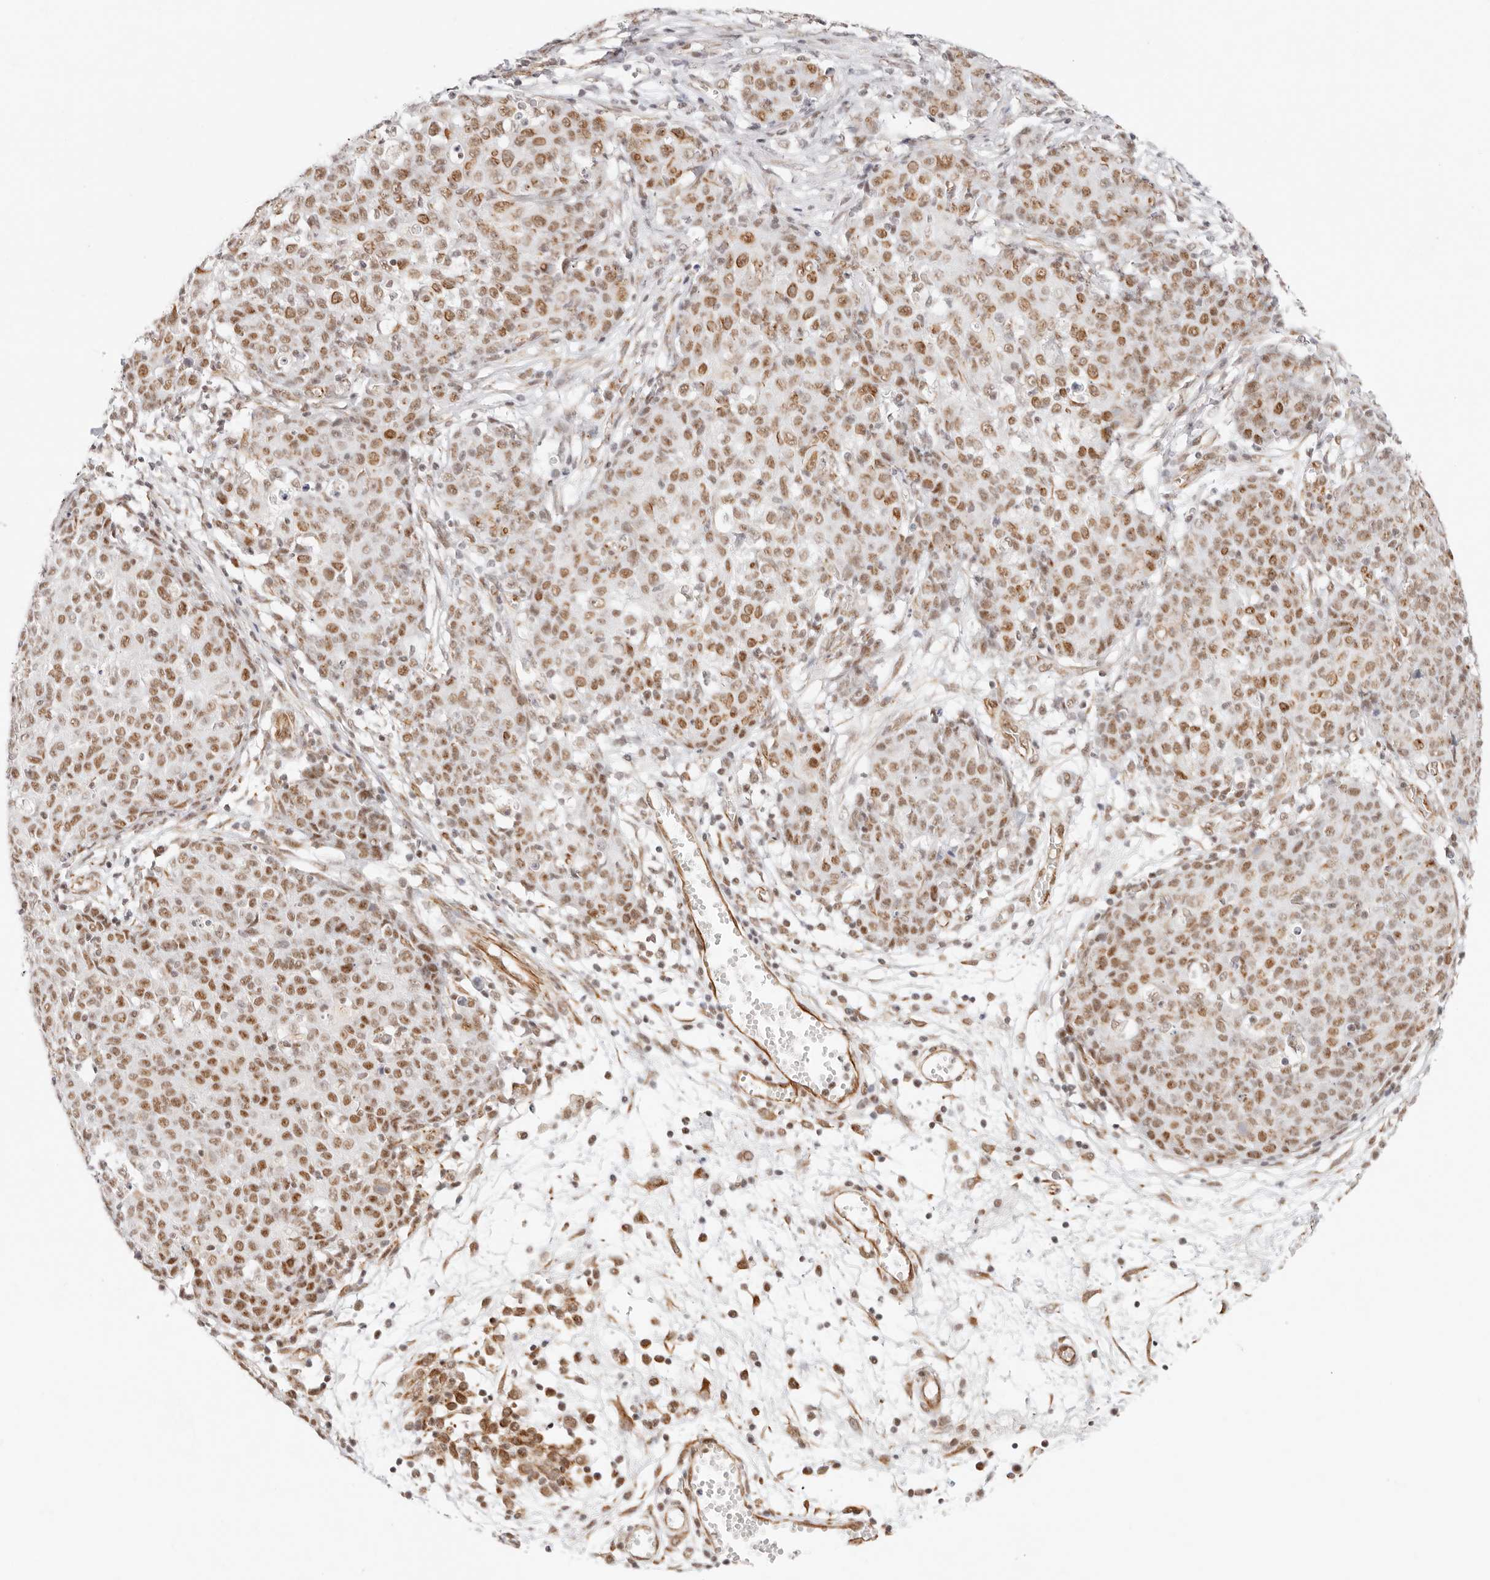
{"staining": {"intensity": "moderate", "quantity": ">75%", "location": "nuclear"}, "tissue": "ovarian cancer", "cell_type": "Tumor cells", "image_type": "cancer", "snomed": [{"axis": "morphology", "description": "Carcinoma, endometroid"}, {"axis": "topography", "description": "Ovary"}], "caption": "Ovarian cancer (endometroid carcinoma) stained with a brown dye demonstrates moderate nuclear positive staining in approximately >75% of tumor cells.", "gene": "ZC3H11A", "patient": {"sex": "female", "age": 42}}